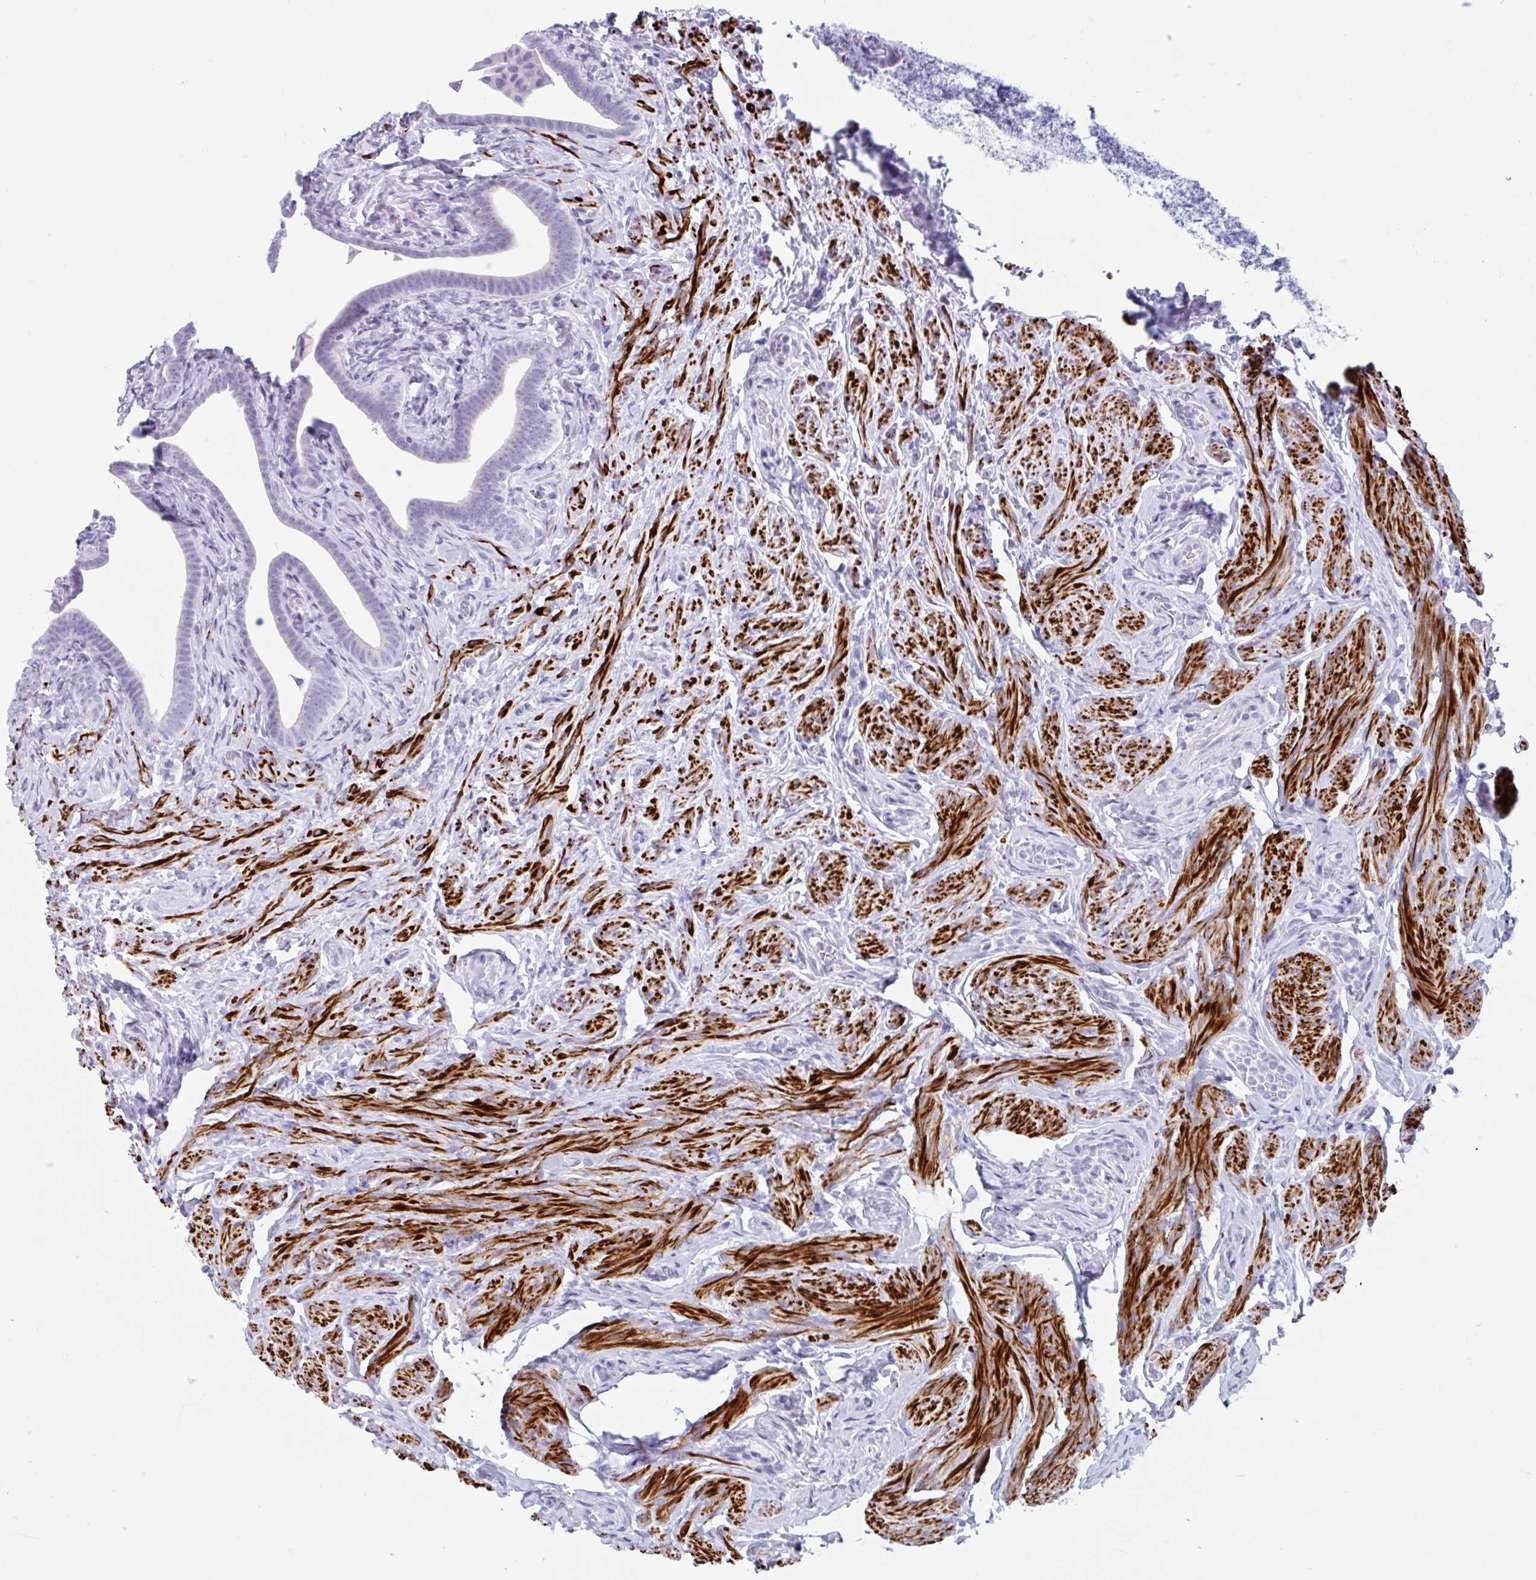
{"staining": {"intensity": "weak", "quantity": "25%-75%", "location": "cytoplasmic/membranous"}, "tissue": "fallopian tube", "cell_type": "Glandular cells", "image_type": "normal", "snomed": [{"axis": "morphology", "description": "Normal tissue, NOS"}, {"axis": "topography", "description": "Fallopian tube"}], "caption": "Immunohistochemical staining of benign human fallopian tube demonstrates weak cytoplasmic/membranous protein positivity in about 25%-75% of glandular cells. (DAB (3,3'-diaminobenzidine) IHC, brown staining for protein, blue staining for nuclei).", "gene": "CPTP", "patient": {"sex": "female", "age": 69}}